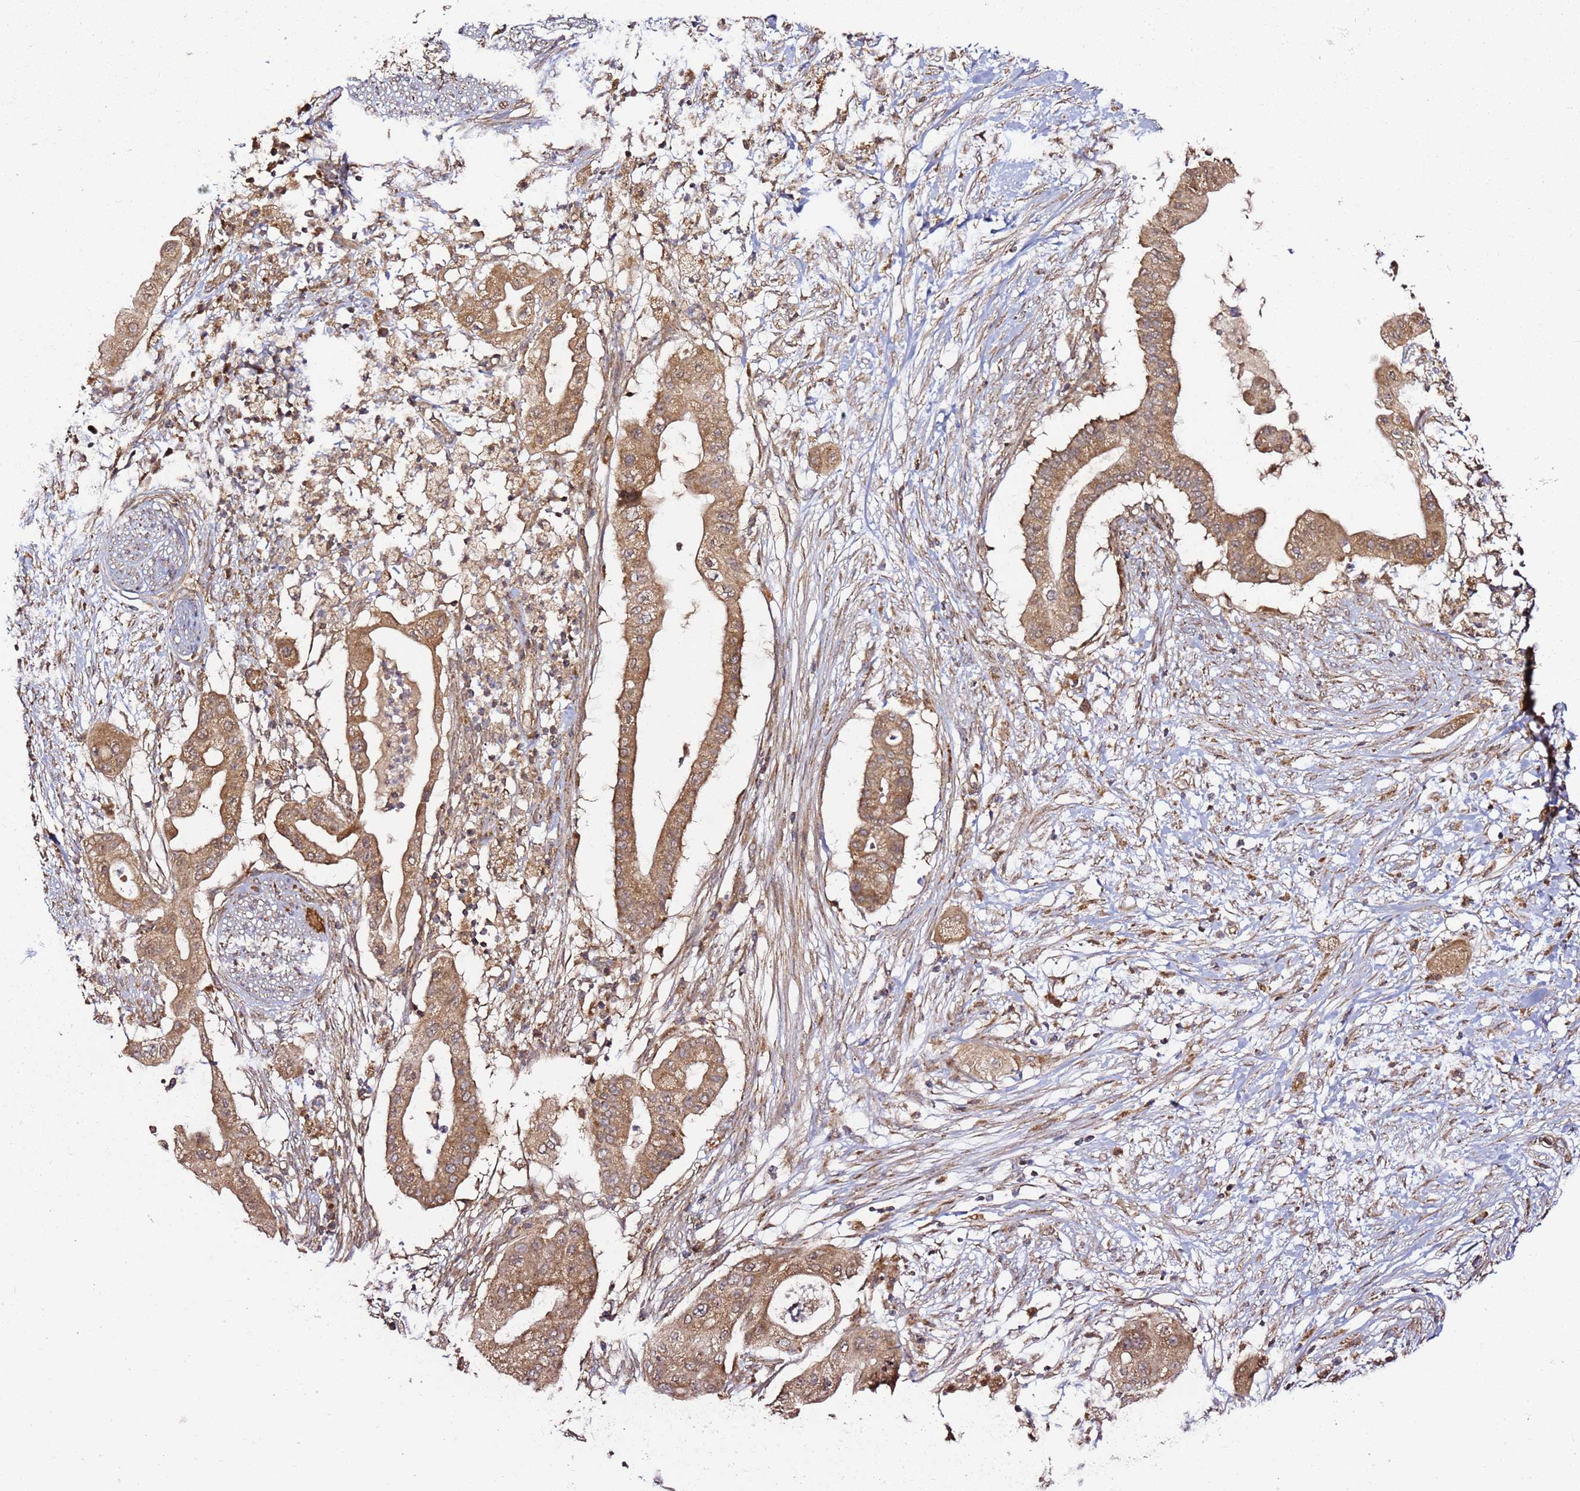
{"staining": {"intensity": "moderate", "quantity": ">75%", "location": "cytoplasmic/membranous"}, "tissue": "pancreatic cancer", "cell_type": "Tumor cells", "image_type": "cancer", "snomed": [{"axis": "morphology", "description": "Adenocarcinoma, NOS"}, {"axis": "topography", "description": "Pancreas"}], "caption": "The micrograph shows staining of pancreatic adenocarcinoma, revealing moderate cytoplasmic/membranous protein staining (brown color) within tumor cells.", "gene": "TM2D2", "patient": {"sex": "male", "age": 68}}